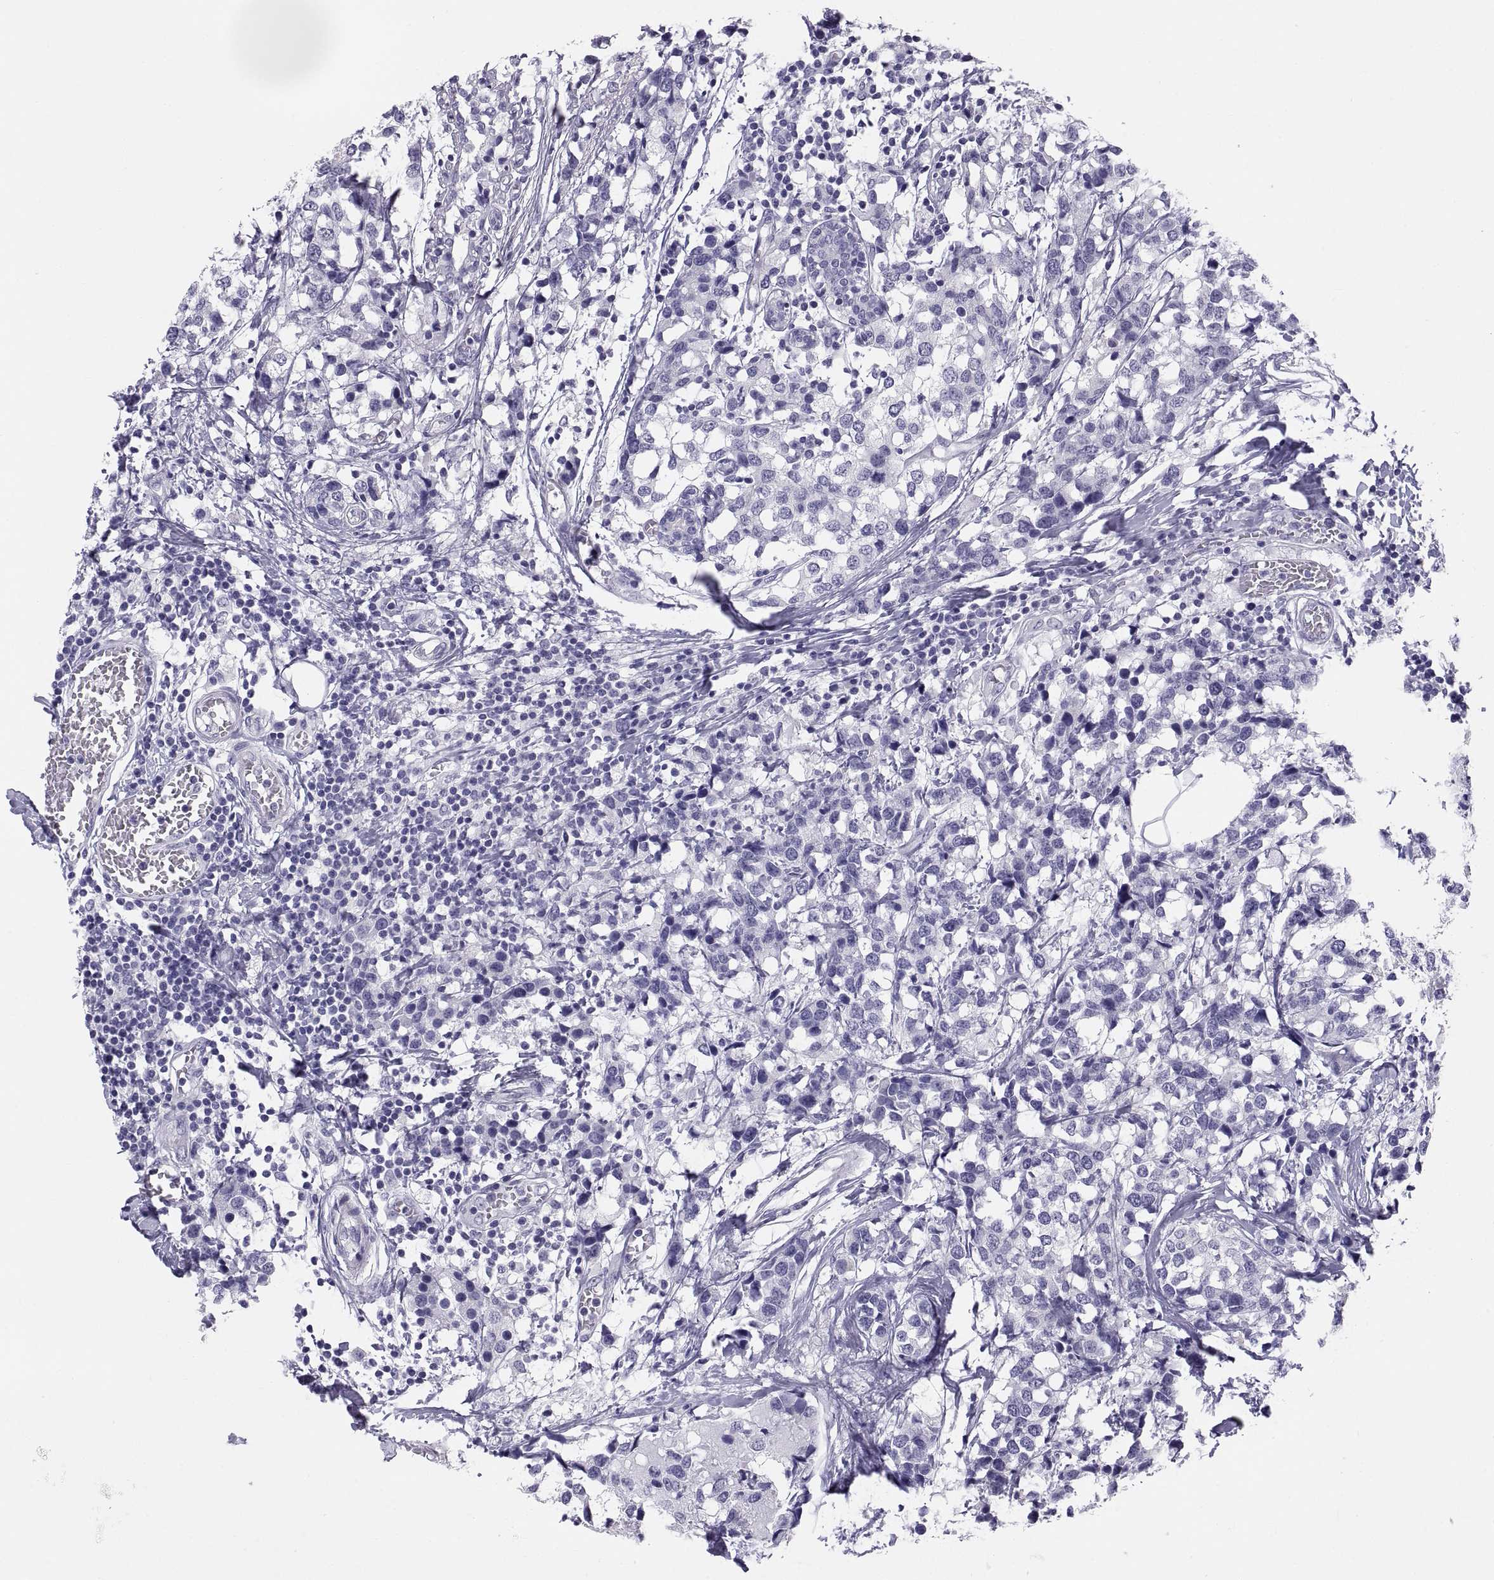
{"staining": {"intensity": "negative", "quantity": "none", "location": "none"}, "tissue": "breast cancer", "cell_type": "Tumor cells", "image_type": "cancer", "snomed": [{"axis": "morphology", "description": "Lobular carcinoma"}, {"axis": "topography", "description": "Breast"}], "caption": "Immunohistochemical staining of human breast cancer demonstrates no significant positivity in tumor cells.", "gene": "RNASE12", "patient": {"sex": "female", "age": 59}}